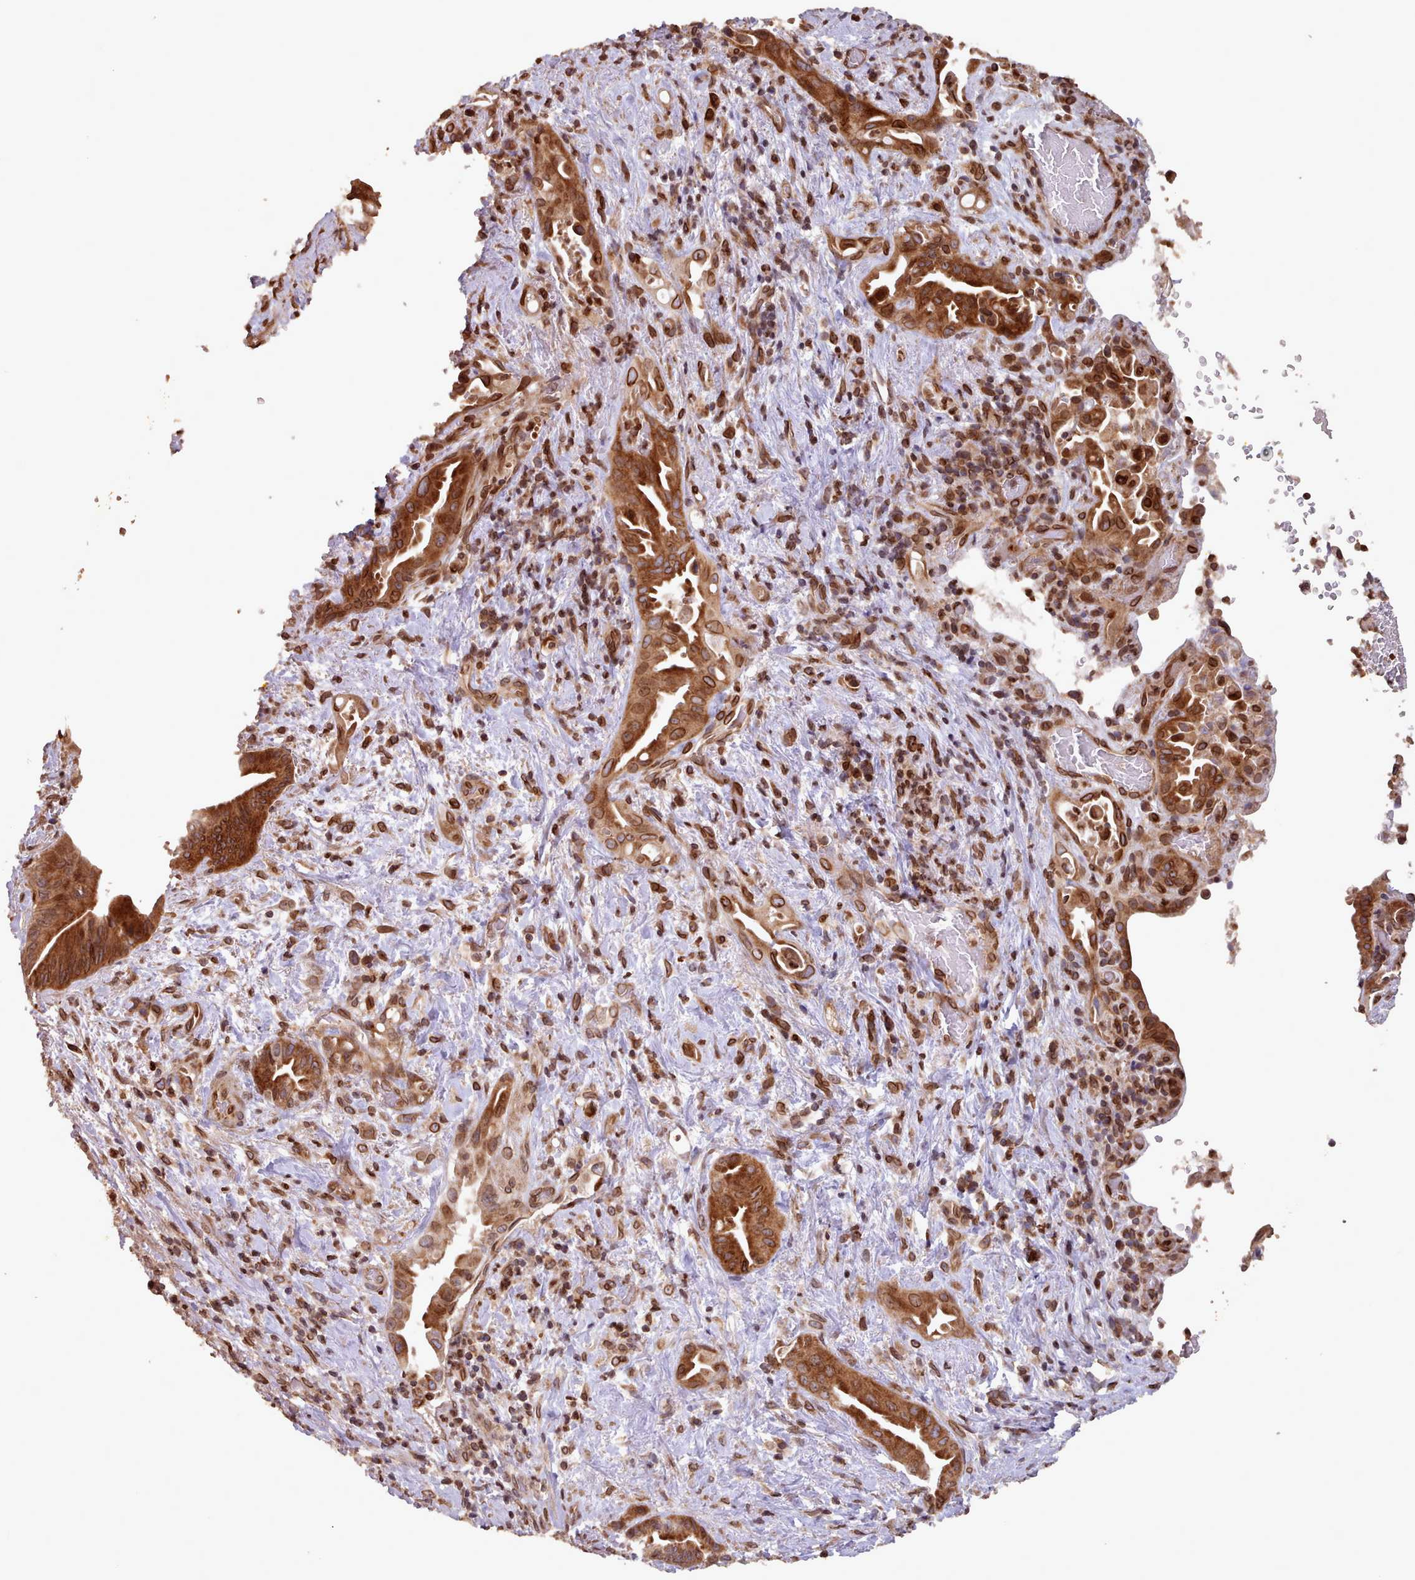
{"staining": {"intensity": "strong", "quantity": ">75%", "location": "cytoplasmic/membranous,nuclear"}, "tissue": "liver cancer", "cell_type": "Tumor cells", "image_type": "cancer", "snomed": [{"axis": "morphology", "description": "Cholangiocarcinoma"}, {"axis": "topography", "description": "Liver"}], "caption": "Protein staining exhibits strong cytoplasmic/membranous and nuclear staining in about >75% of tumor cells in liver cancer (cholangiocarcinoma).", "gene": "TOR1AIP1", "patient": {"sex": "female", "age": 68}}